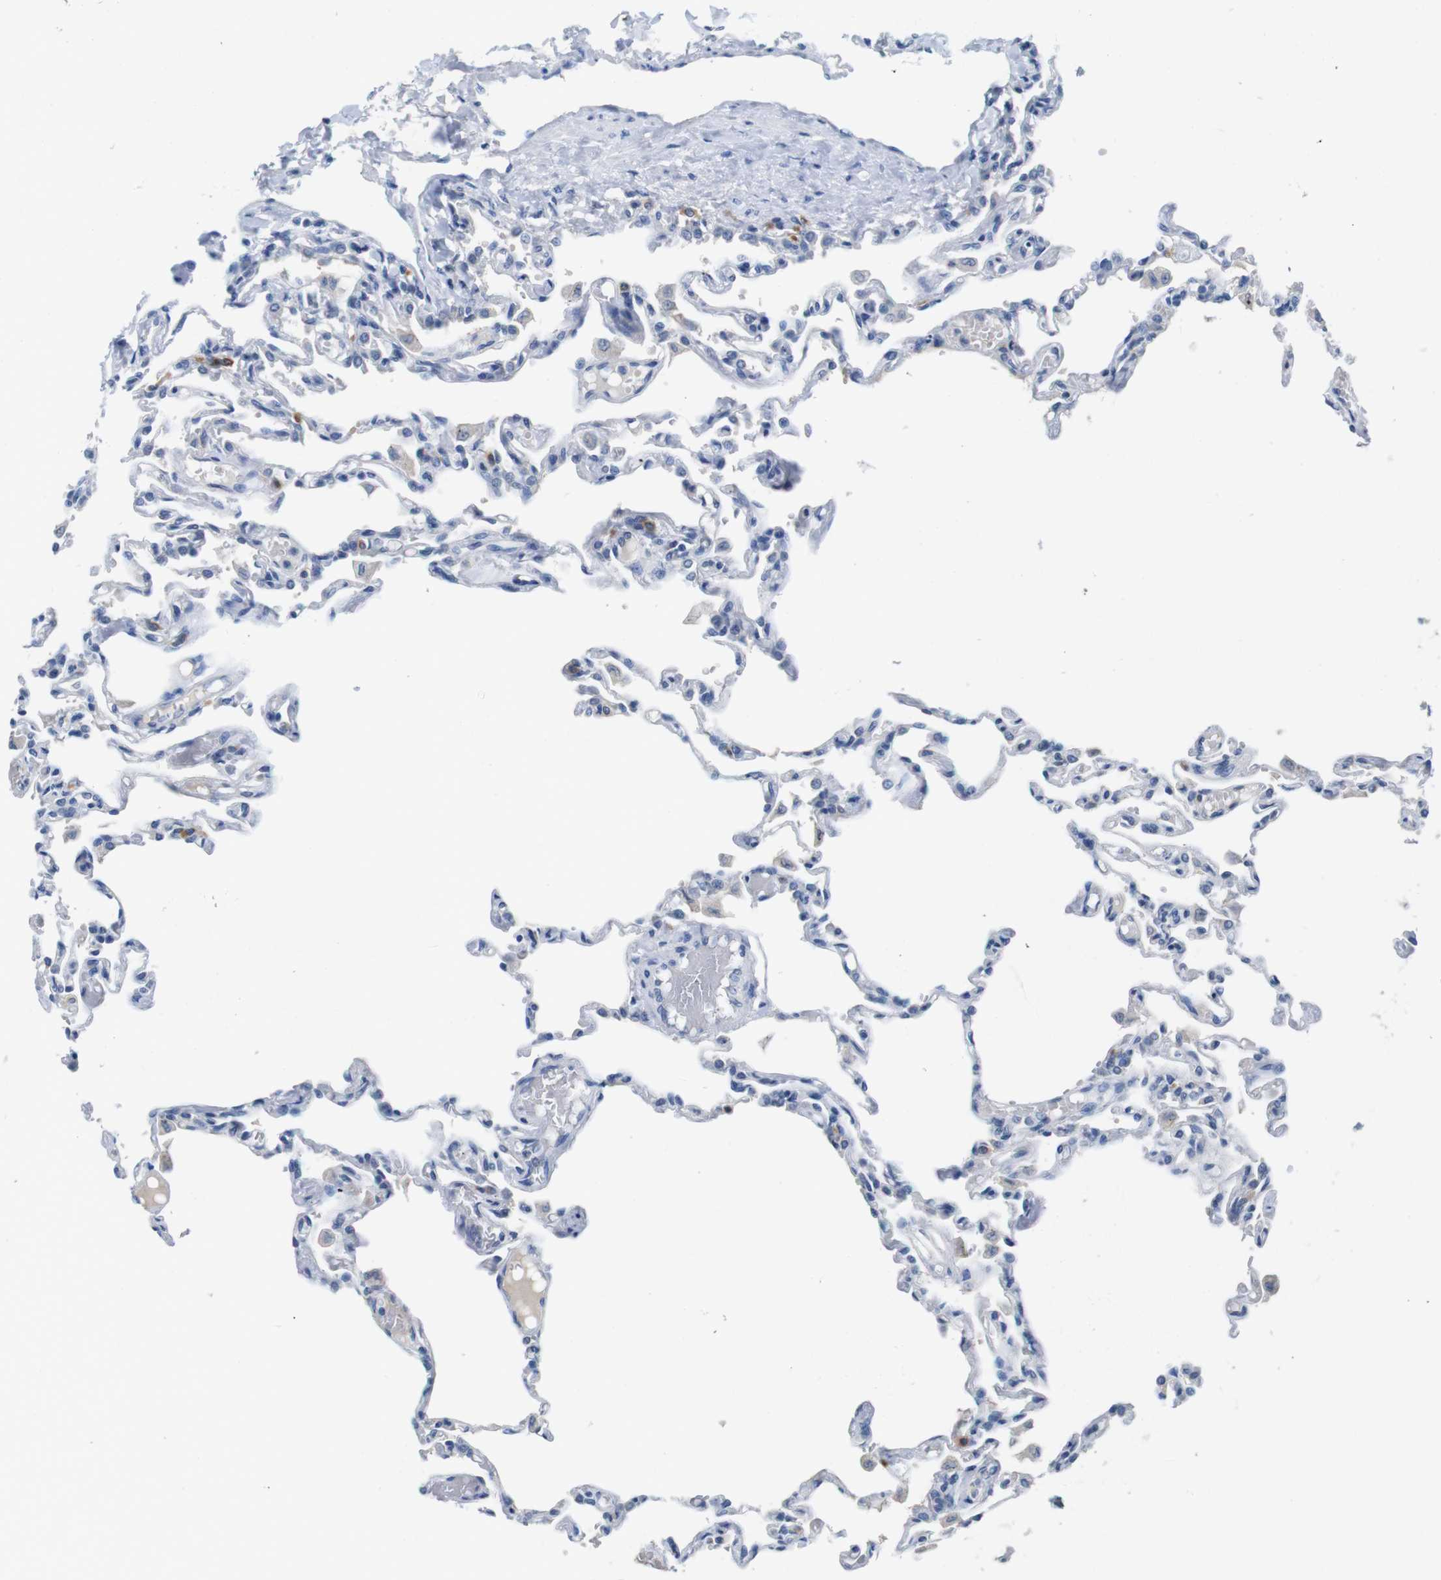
{"staining": {"intensity": "negative", "quantity": "none", "location": "none"}, "tissue": "lung", "cell_type": "Alveolar cells", "image_type": "normal", "snomed": [{"axis": "morphology", "description": "Normal tissue, NOS"}, {"axis": "topography", "description": "Lung"}], "caption": "This is an immunohistochemistry (IHC) image of normal lung. There is no staining in alveolar cells.", "gene": "SLC2A8", "patient": {"sex": "male", "age": 21}}